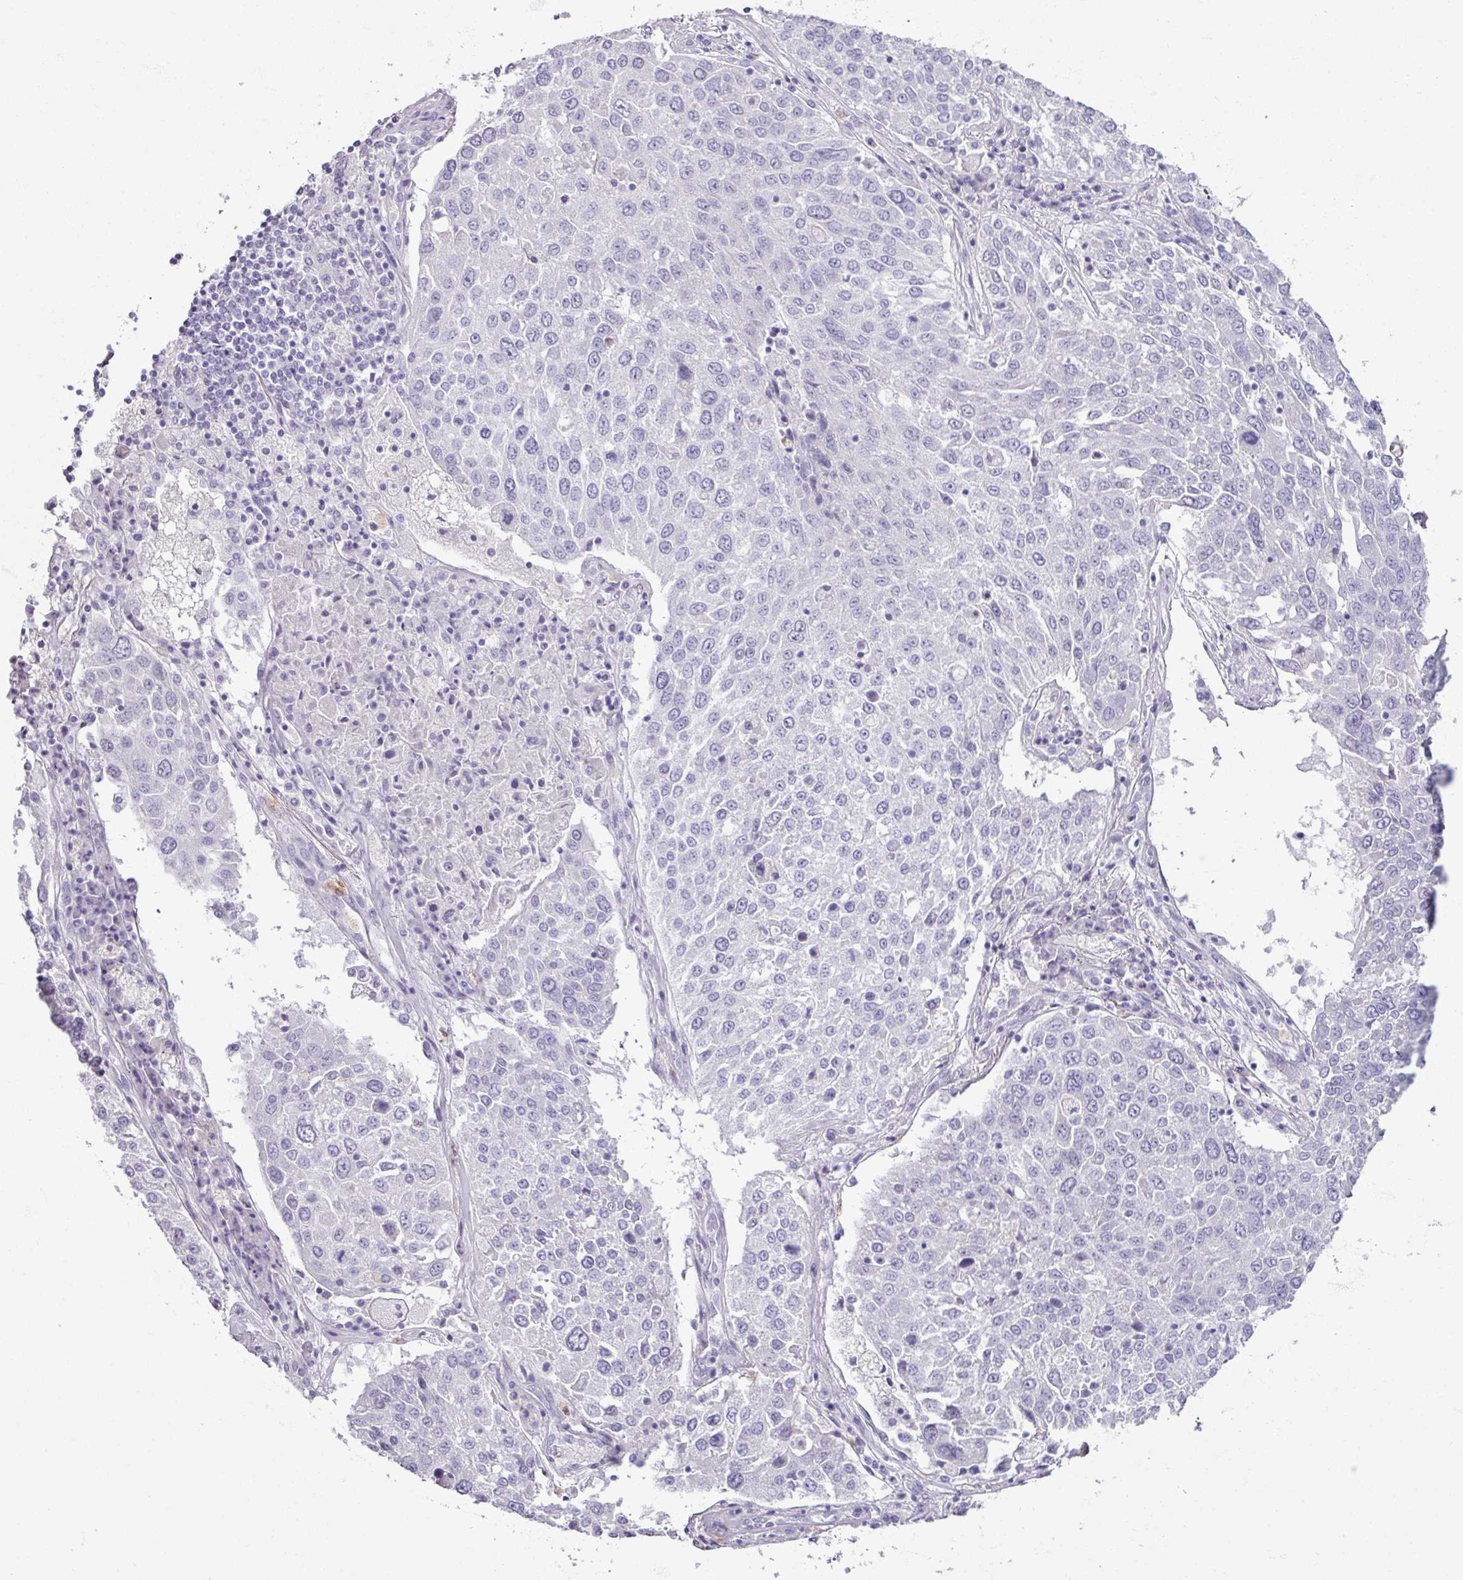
{"staining": {"intensity": "negative", "quantity": "none", "location": "none"}, "tissue": "lung cancer", "cell_type": "Tumor cells", "image_type": "cancer", "snomed": [{"axis": "morphology", "description": "Squamous cell carcinoma, NOS"}, {"axis": "topography", "description": "Lung"}], "caption": "Tumor cells are negative for protein expression in human lung cancer (squamous cell carcinoma). Nuclei are stained in blue.", "gene": "ARG1", "patient": {"sex": "male", "age": 65}}